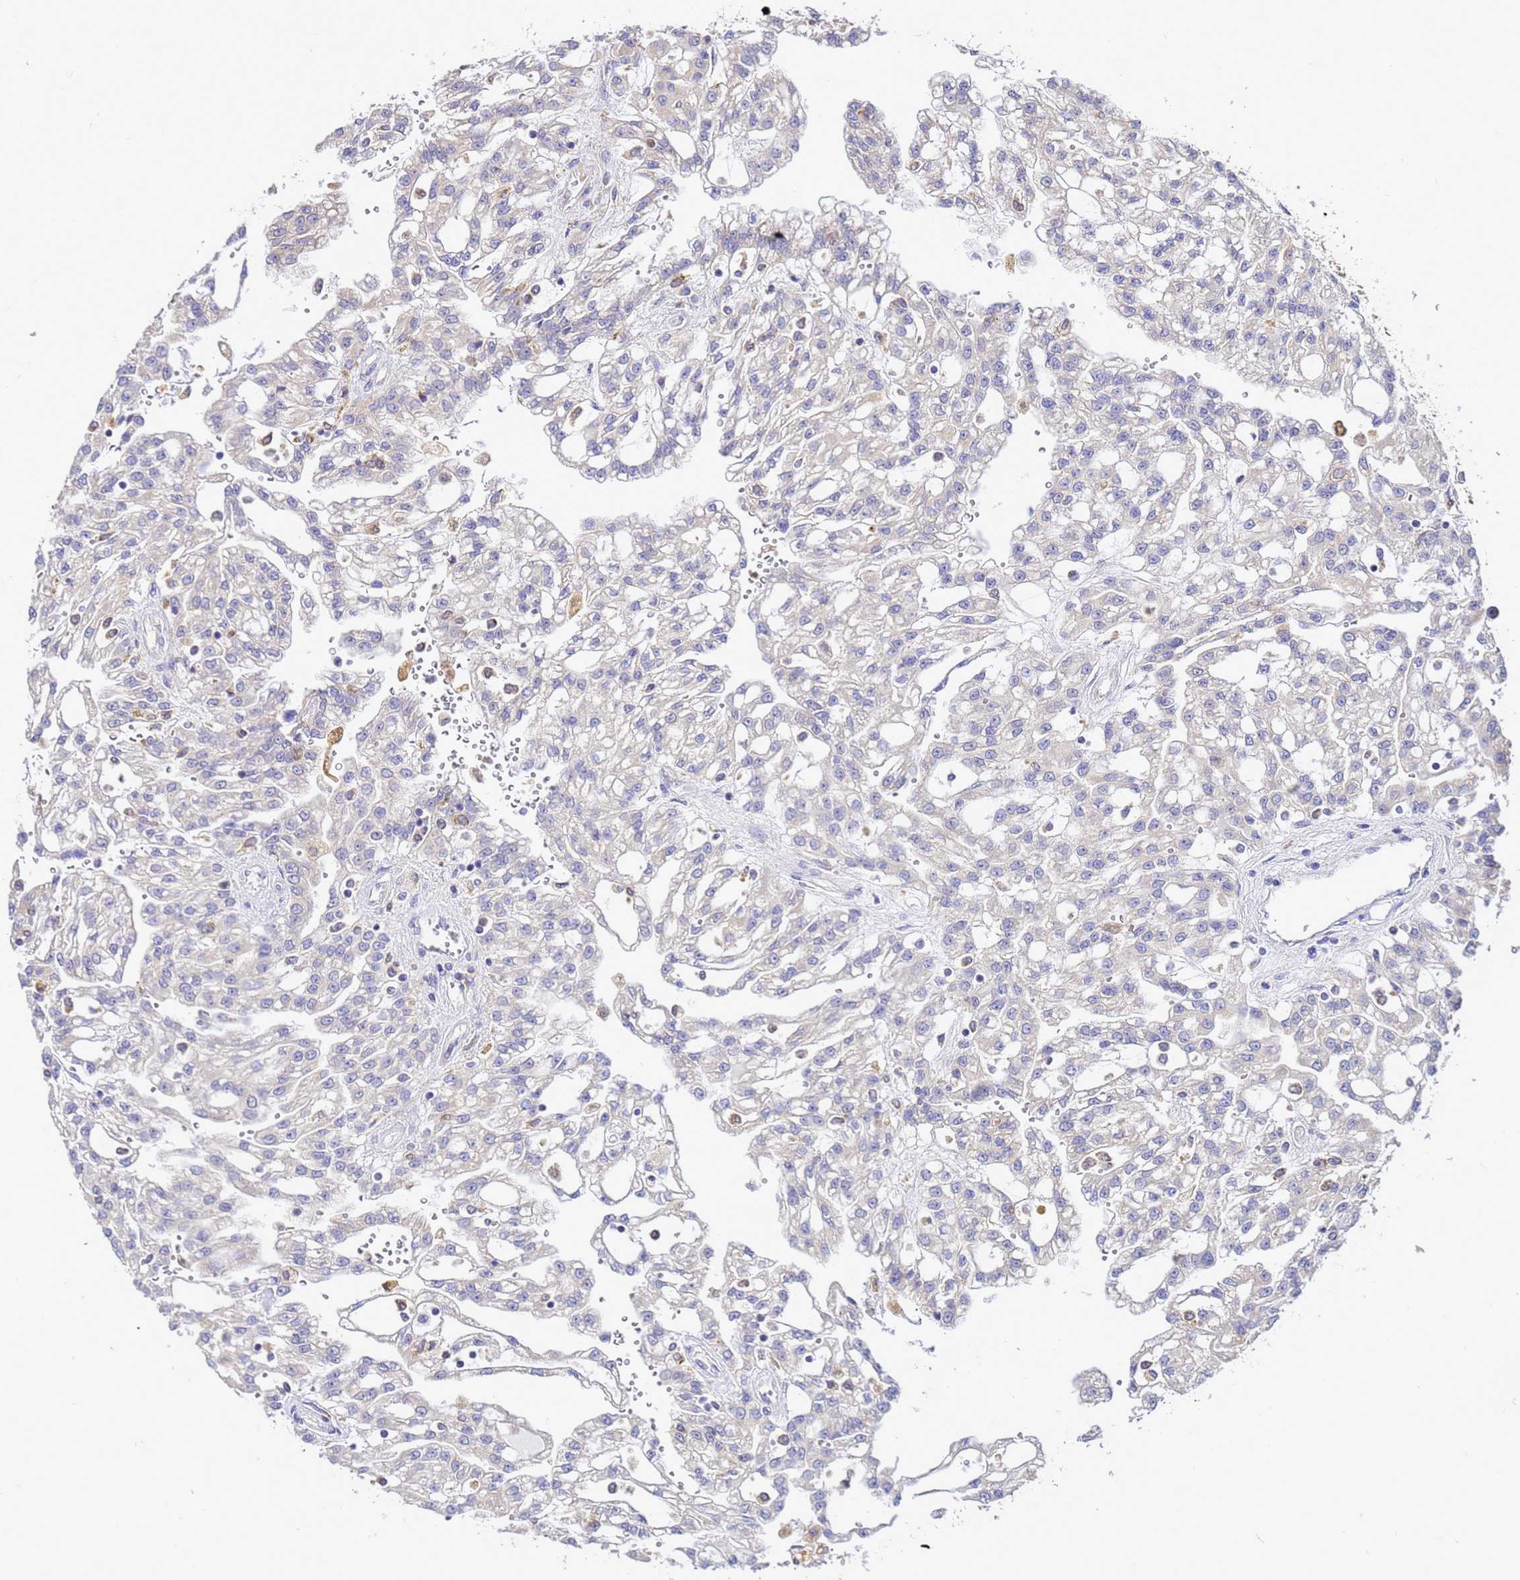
{"staining": {"intensity": "negative", "quantity": "none", "location": "none"}, "tissue": "renal cancer", "cell_type": "Tumor cells", "image_type": "cancer", "snomed": [{"axis": "morphology", "description": "Adenocarcinoma, NOS"}, {"axis": "topography", "description": "Kidney"}], "caption": "Photomicrograph shows no protein expression in tumor cells of renal cancer (adenocarcinoma) tissue. (DAB immunohistochemistry (IHC) visualized using brightfield microscopy, high magnification).", "gene": "ADPGK", "patient": {"sex": "male", "age": 63}}